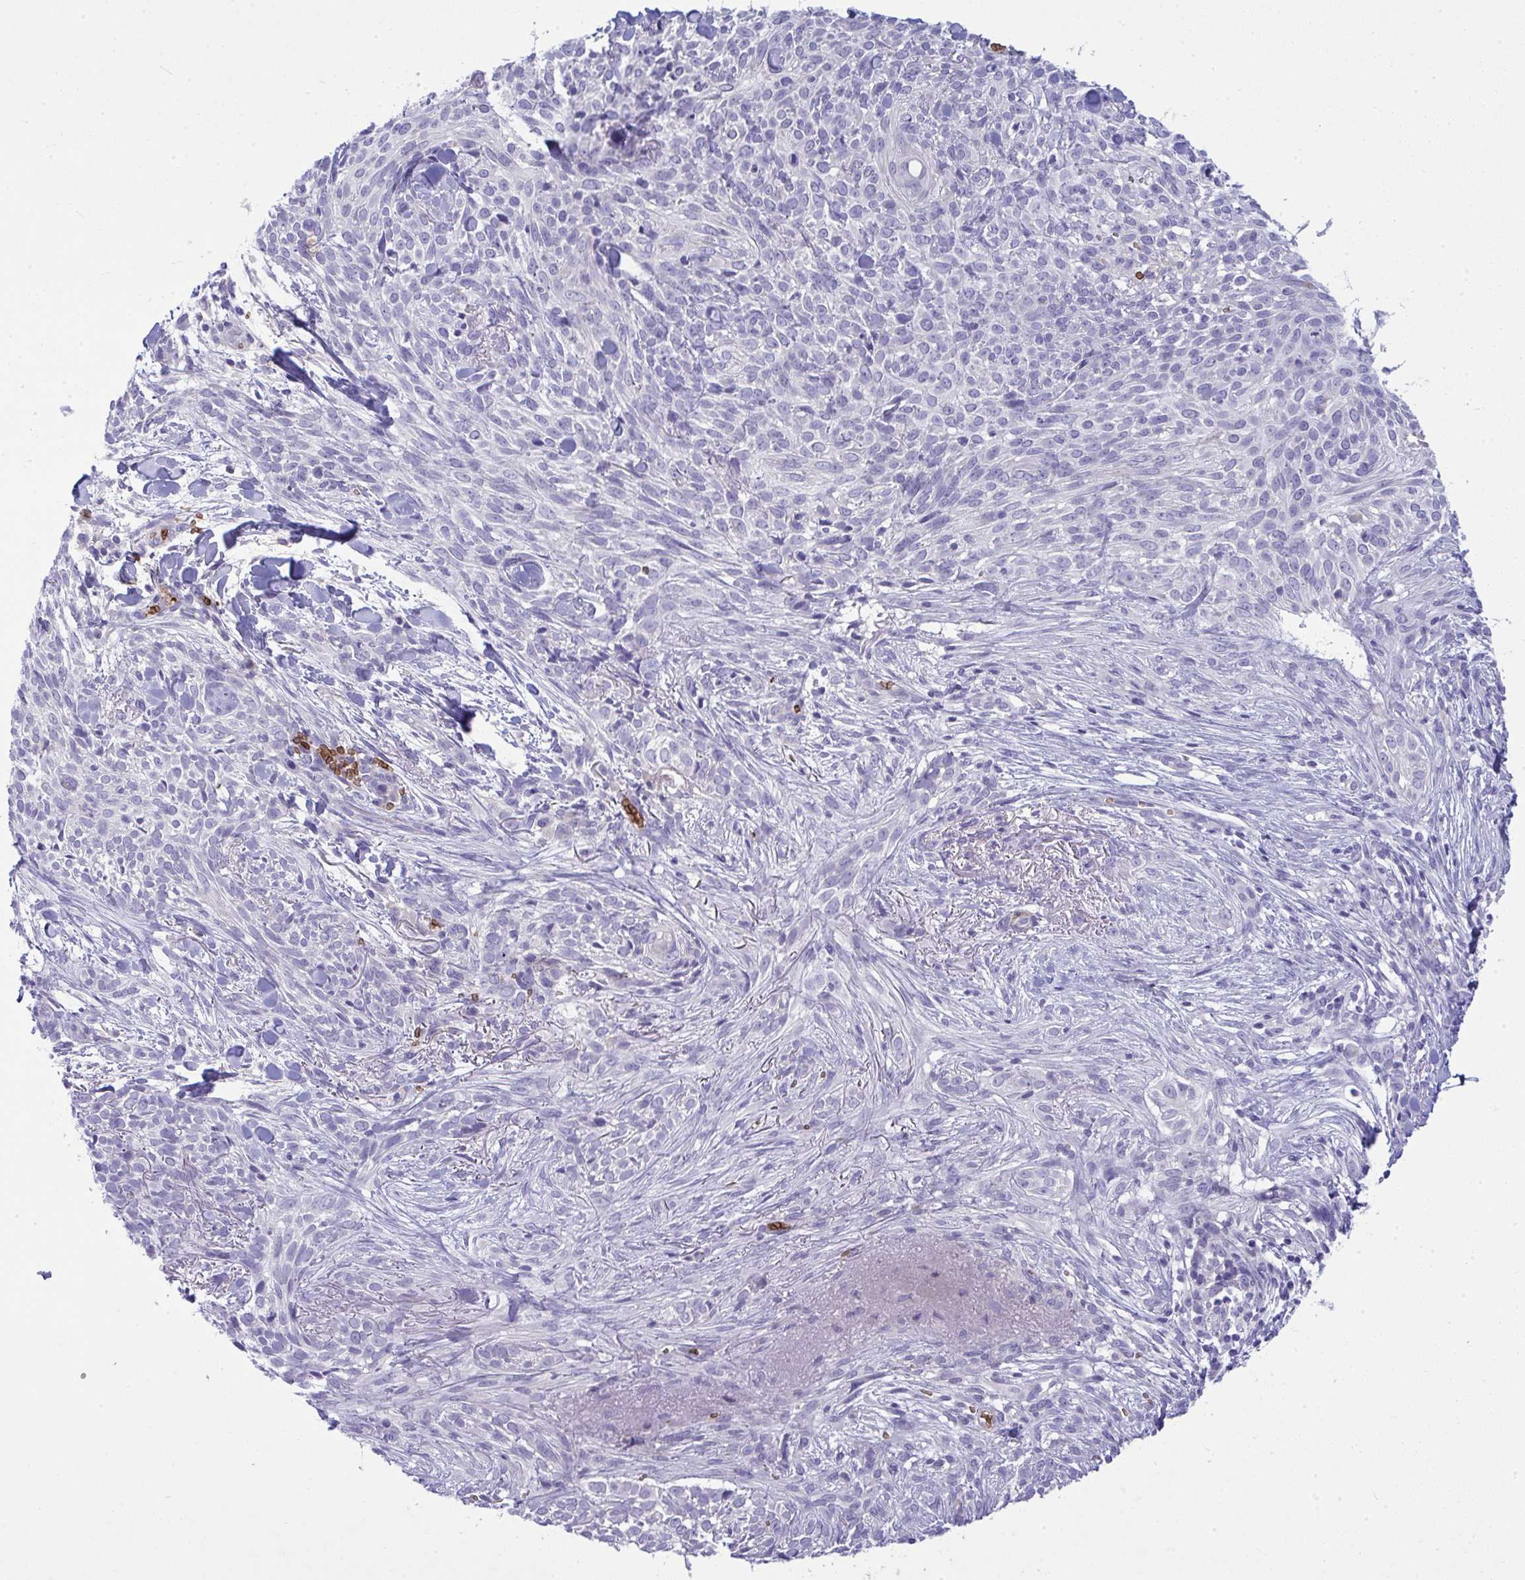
{"staining": {"intensity": "negative", "quantity": "none", "location": "none"}, "tissue": "skin cancer", "cell_type": "Tumor cells", "image_type": "cancer", "snomed": [{"axis": "morphology", "description": "Basal cell carcinoma"}, {"axis": "topography", "description": "Skin"}, {"axis": "topography", "description": "Skin of face"}], "caption": "An image of human skin cancer is negative for staining in tumor cells. (Stains: DAB immunohistochemistry (IHC) with hematoxylin counter stain, Microscopy: brightfield microscopy at high magnification).", "gene": "SPTB", "patient": {"sex": "female", "age": 90}}